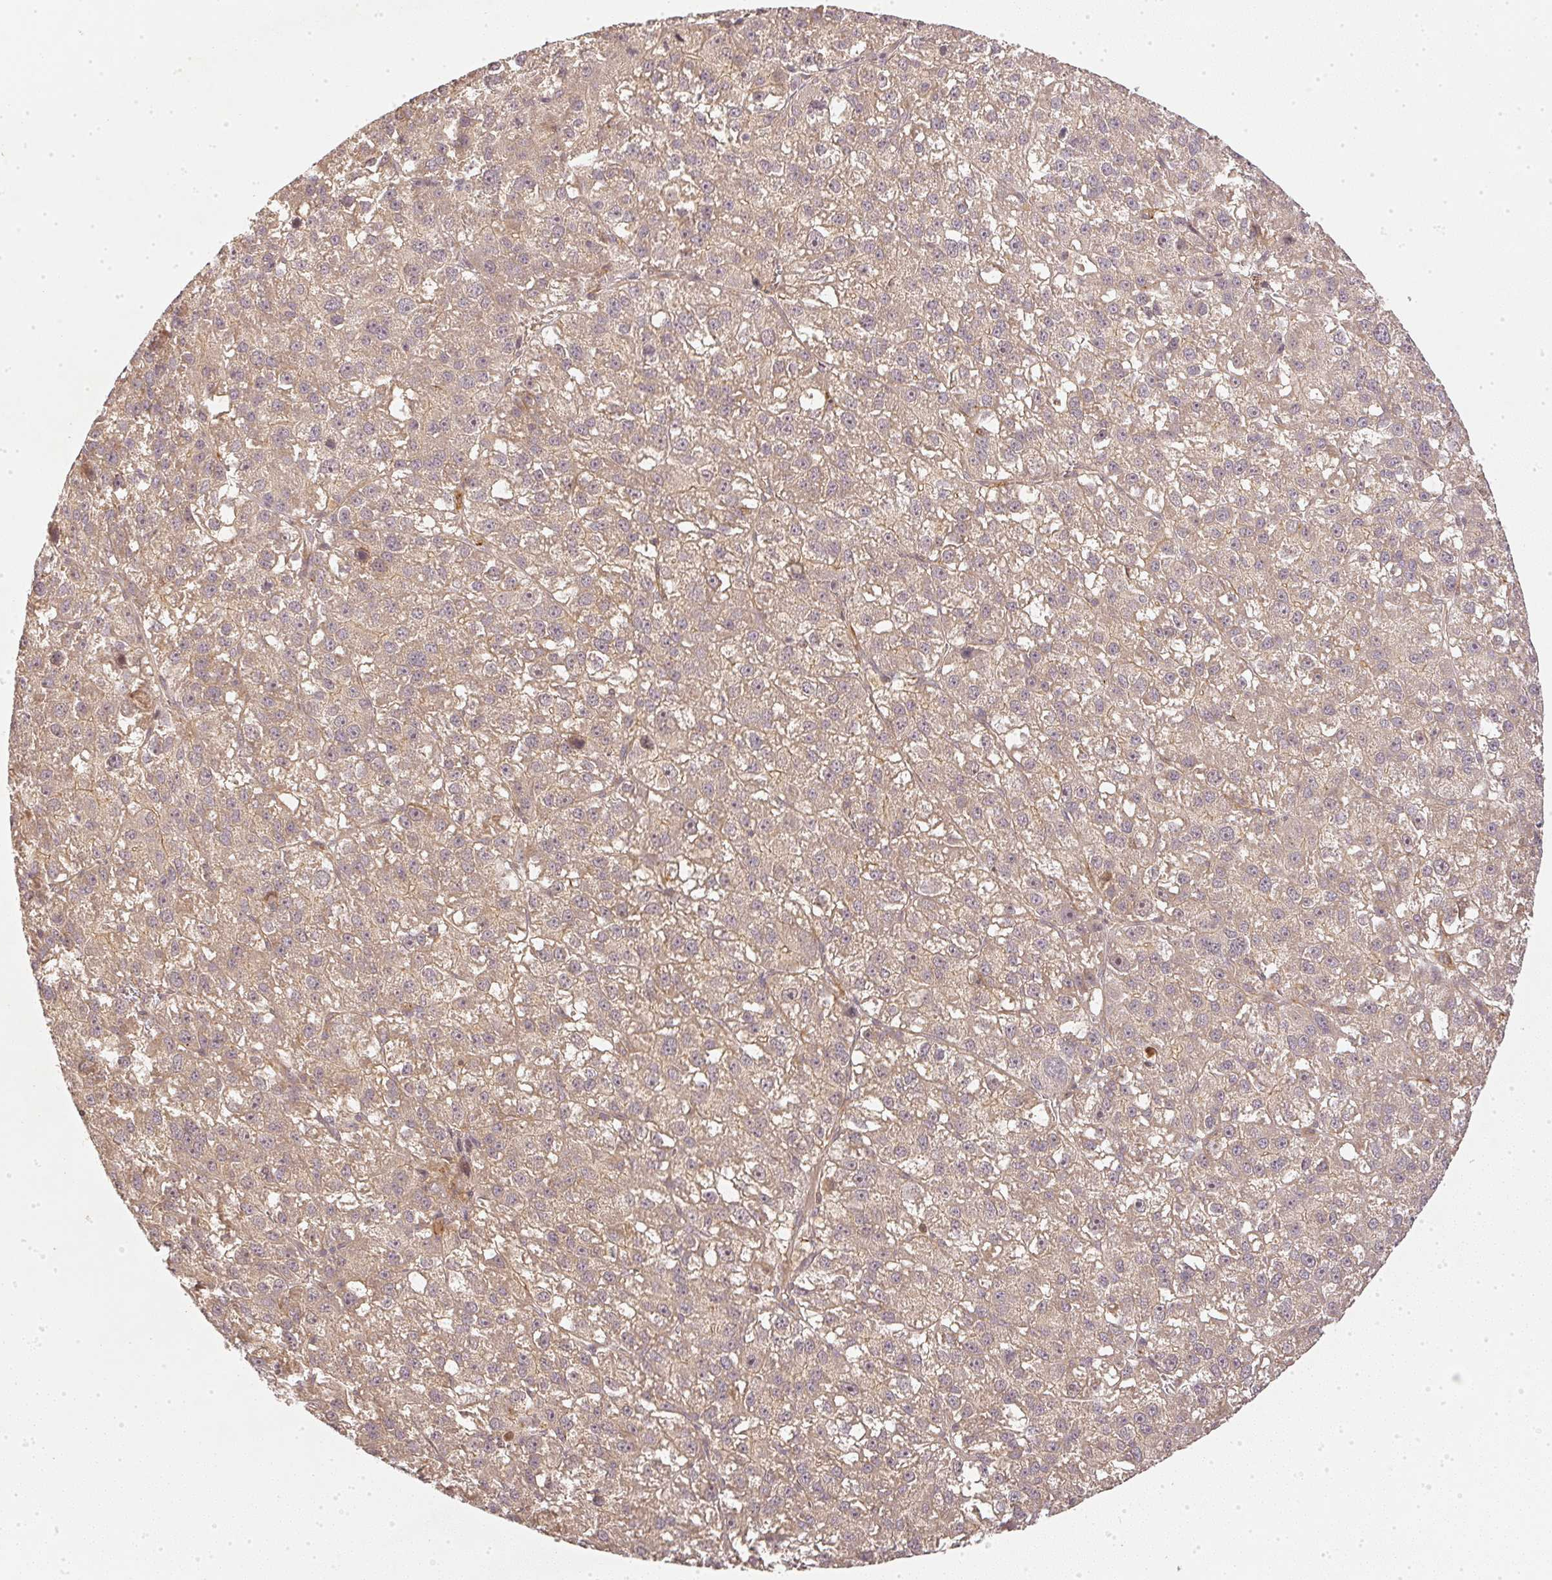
{"staining": {"intensity": "weak", "quantity": "<25%", "location": "cytoplasmic/membranous"}, "tissue": "liver cancer", "cell_type": "Tumor cells", "image_type": "cancer", "snomed": [{"axis": "morphology", "description": "Carcinoma, Hepatocellular, NOS"}, {"axis": "topography", "description": "Liver"}], "caption": "Immunohistochemistry photomicrograph of human hepatocellular carcinoma (liver) stained for a protein (brown), which shows no expression in tumor cells.", "gene": "SERPINE1", "patient": {"sex": "female", "age": 70}}